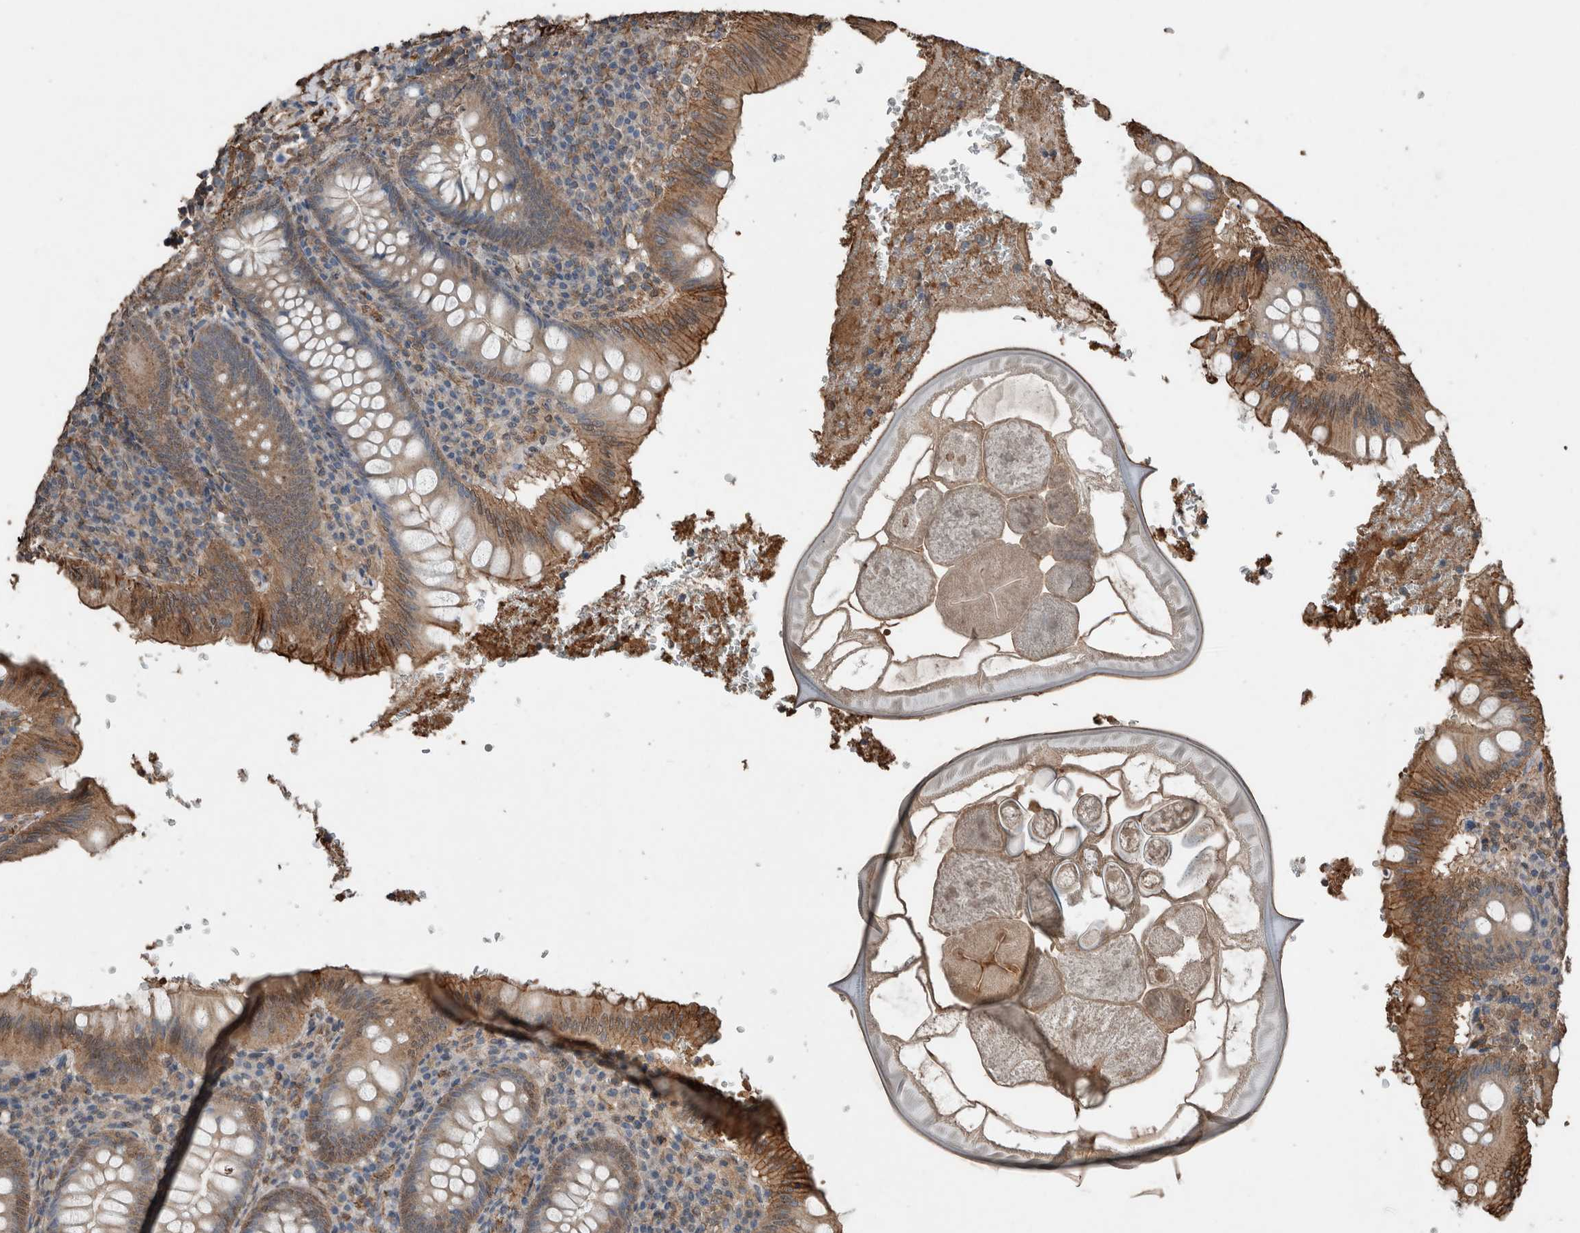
{"staining": {"intensity": "moderate", "quantity": "25%-75%", "location": "cytoplasmic/membranous"}, "tissue": "appendix", "cell_type": "Glandular cells", "image_type": "normal", "snomed": [{"axis": "morphology", "description": "Normal tissue, NOS"}, {"axis": "topography", "description": "Appendix"}], "caption": "Immunohistochemical staining of normal human appendix exhibits moderate cytoplasmic/membranous protein positivity in about 25%-75% of glandular cells.", "gene": "S100A10", "patient": {"sex": "male", "age": 8}}